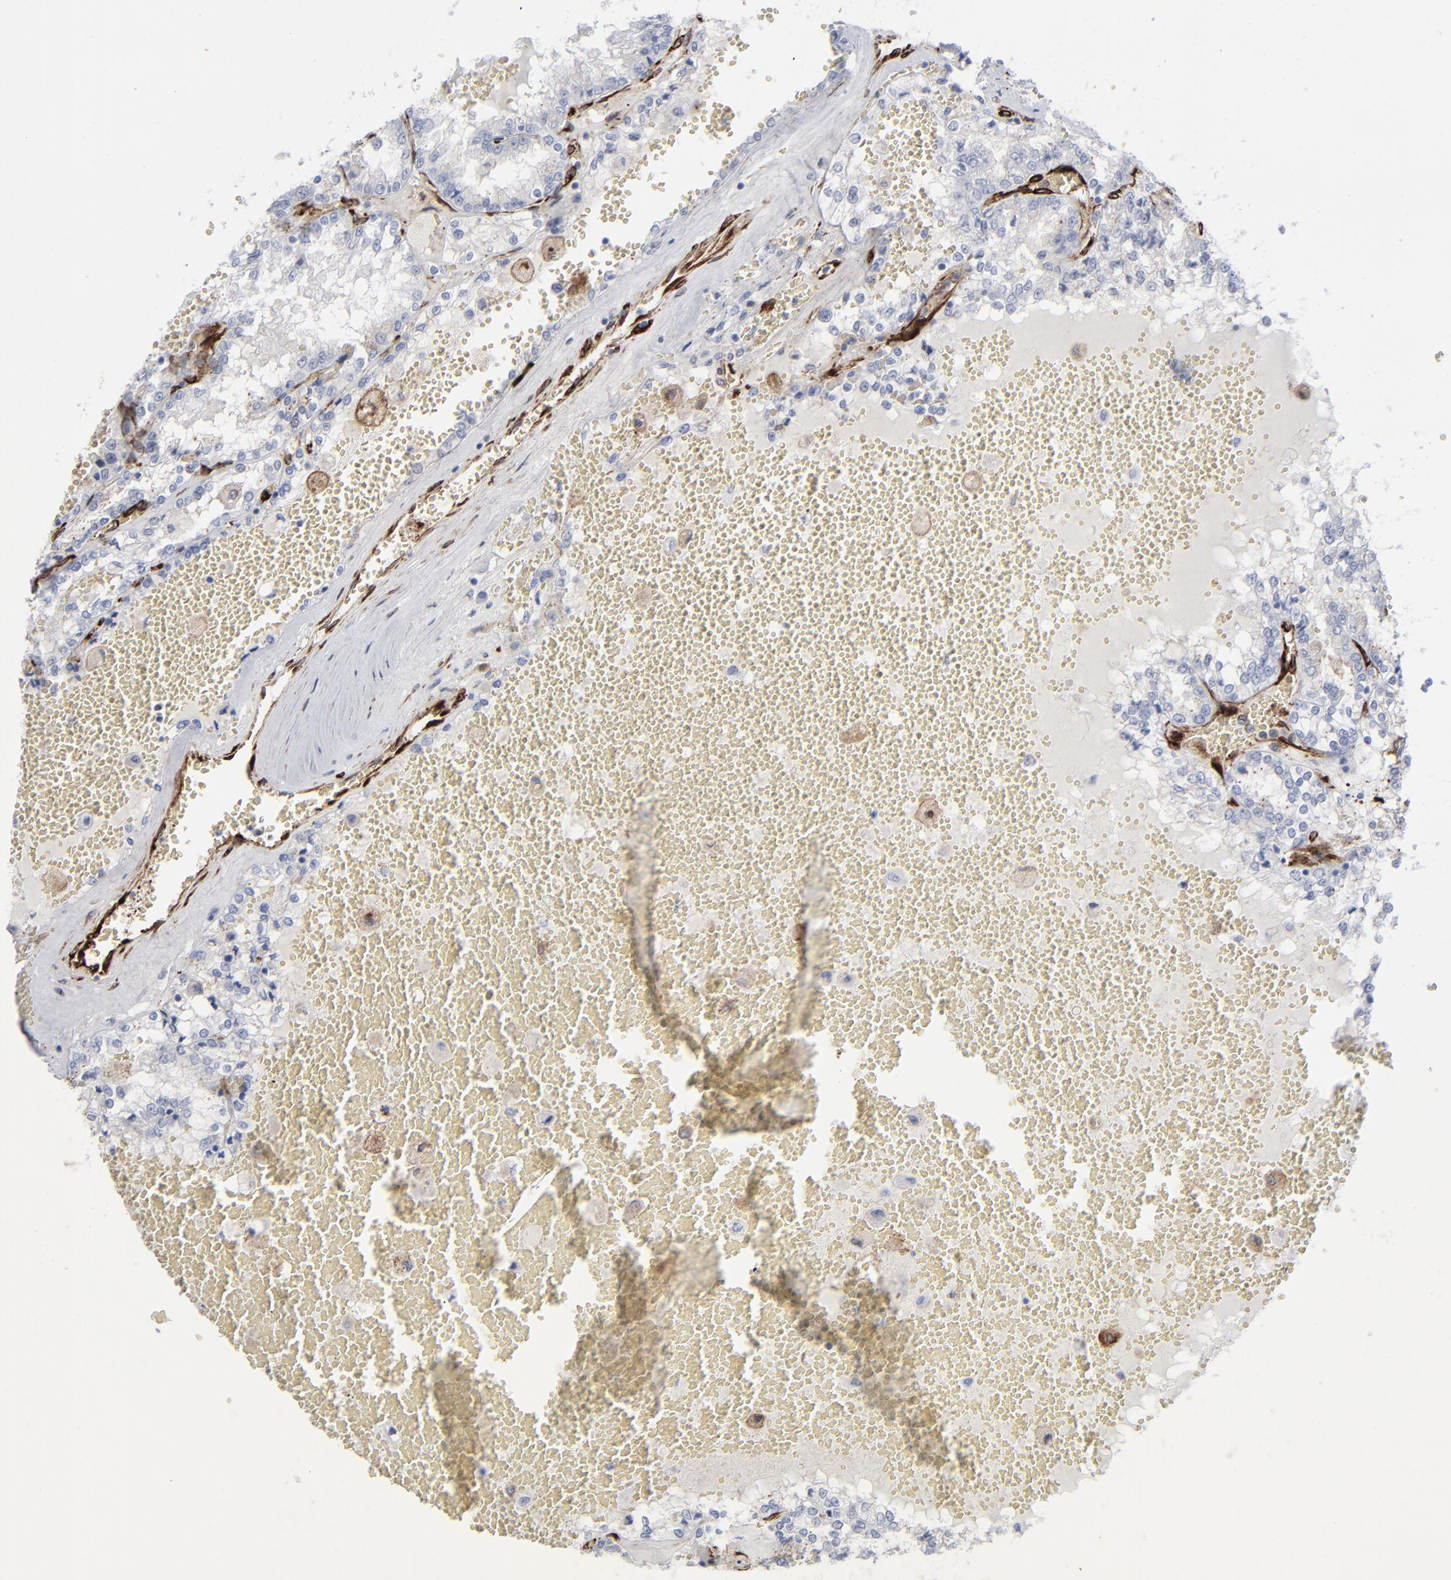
{"staining": {"intensity": "negative", "quantity": "none", "location": "none"}, "tissue": "renal cancer", "cell_type": "Tumor cells", "image_type": "cancer", "snomed": [{"axis": "morphology", "description": "Adenocarcinoma, NOS"}, {"axis": "topography", "description": "Kidney"}], "caption": "Tumor cells show no significant positivity in renal cancer (adenocarcinoma). (Brightfield microscopy of DAB (3,3'-diaminobenzidine) immunohistochemistry at high magnification).", "gene": "SPARC", "patient": {"sex": "female", "age": 56}}